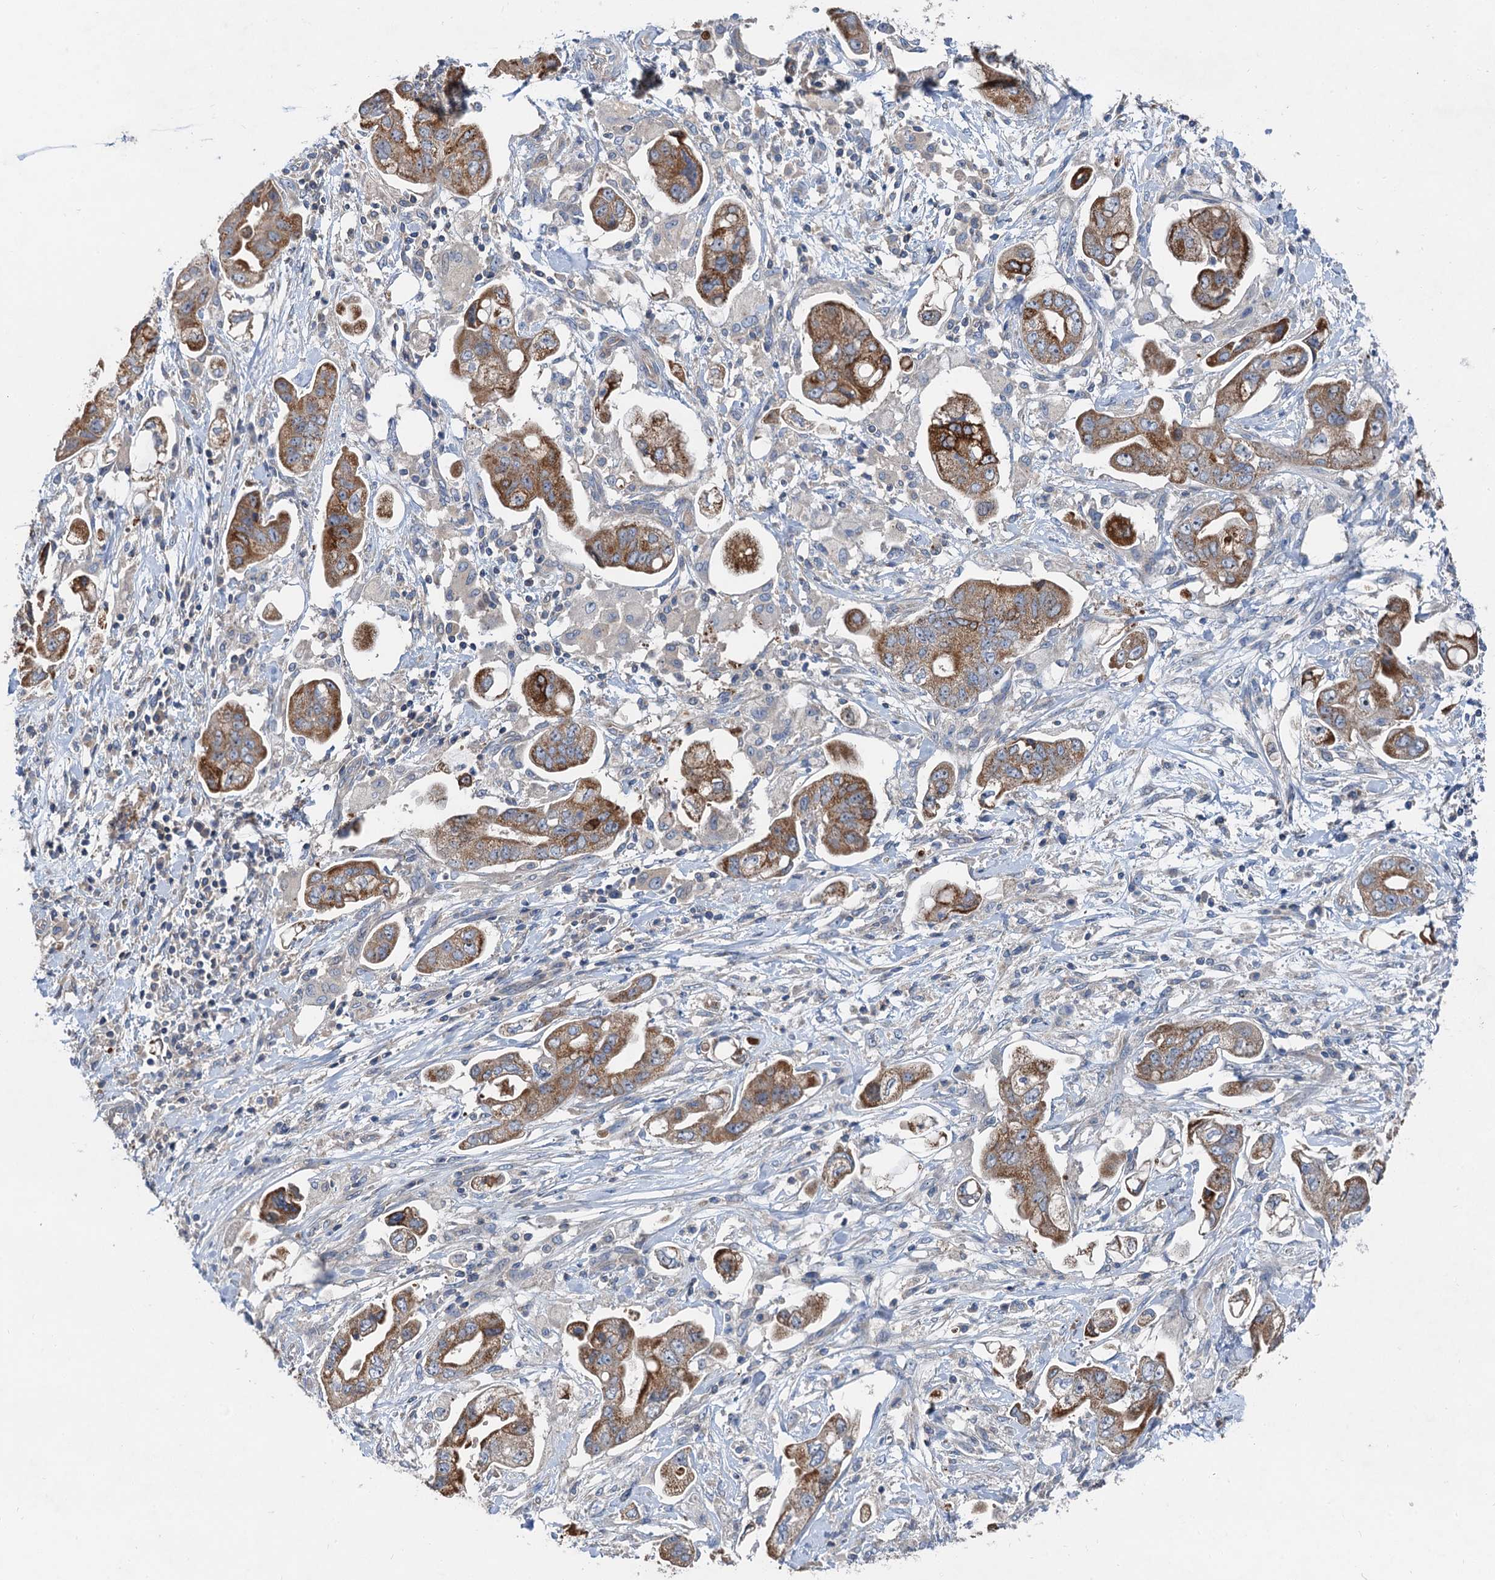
{"staining": {"intensity": "moderate", "quantity": ">75%", "location": "cytoplasmic/membranous"}, "tissue": "stomach cancer", "cell_type": "Tumor cells", "image_type": "cancer", "snomed": [{"axis": "morphology", "description": "Adenocarcinoma, NOS"}, {"axis": "topography", "description": "Stomach"}], "caption": "Stomach cancer (adenocarcinoma) stained with immunohistochemistry (IHC) demonstrates moderate cytoplasmic/membranous positivity in approximately >75% of tumor cells.", "gene": "ANKRD26", "patient": {"sex": "male", "age": 62}}